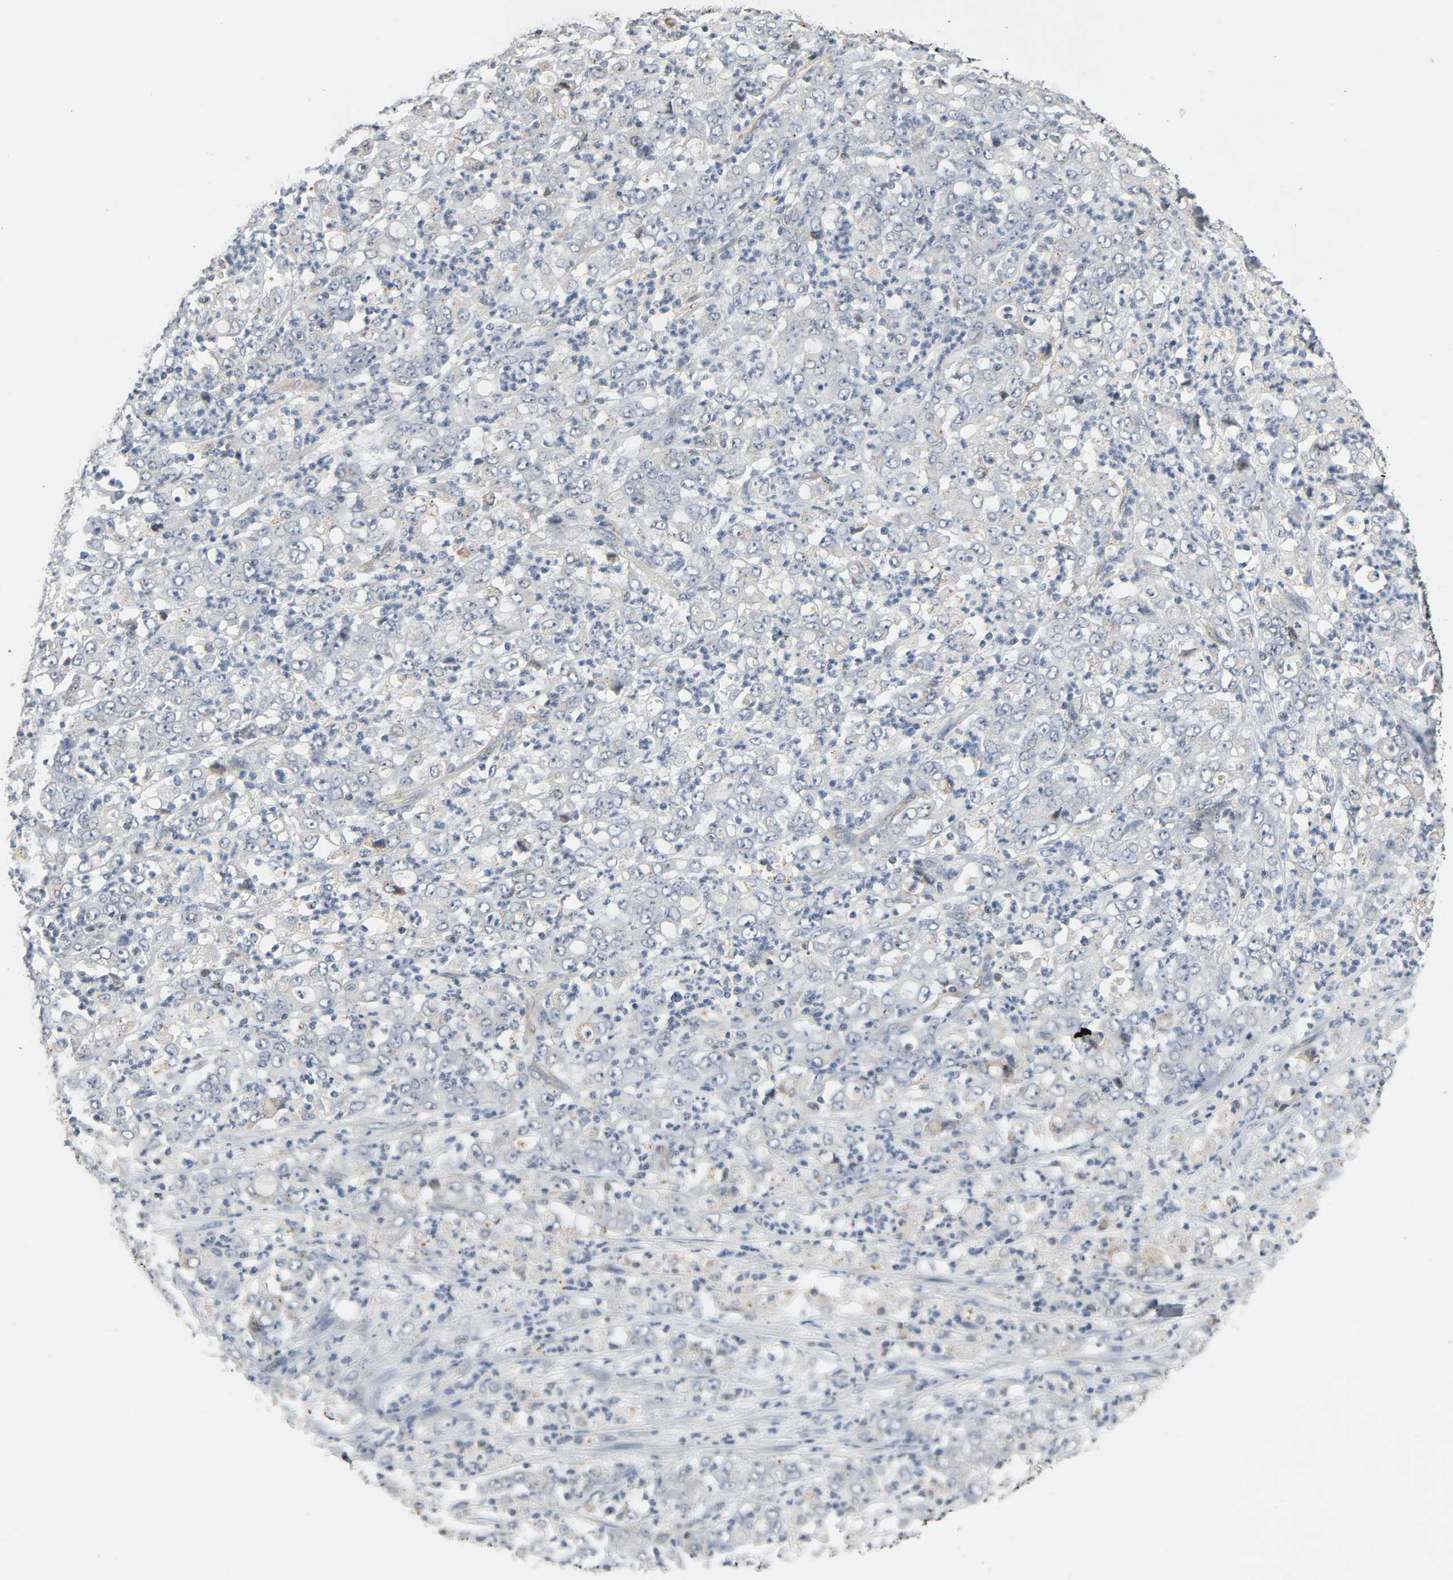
{"staining": {"intensity": "weak", "quantity": "<25%", "location": "cytoplasmic/membranous"}, "tissue": "stomach cancer", "cell_type": "Tumor cells", "image_type": "cancer", "snomed": [{"axis": "morphology", "description": "Adenocarcinoma, NOS"}, {"axis": "topography", "description": "Stomach, lower"}], "caption": "Protein analysis of adenocarcinoma (stomach) demonstrates no significant positivity in tumor cells.", "gene": "CD4", "patient": {"sex": "female", "age": 71}}